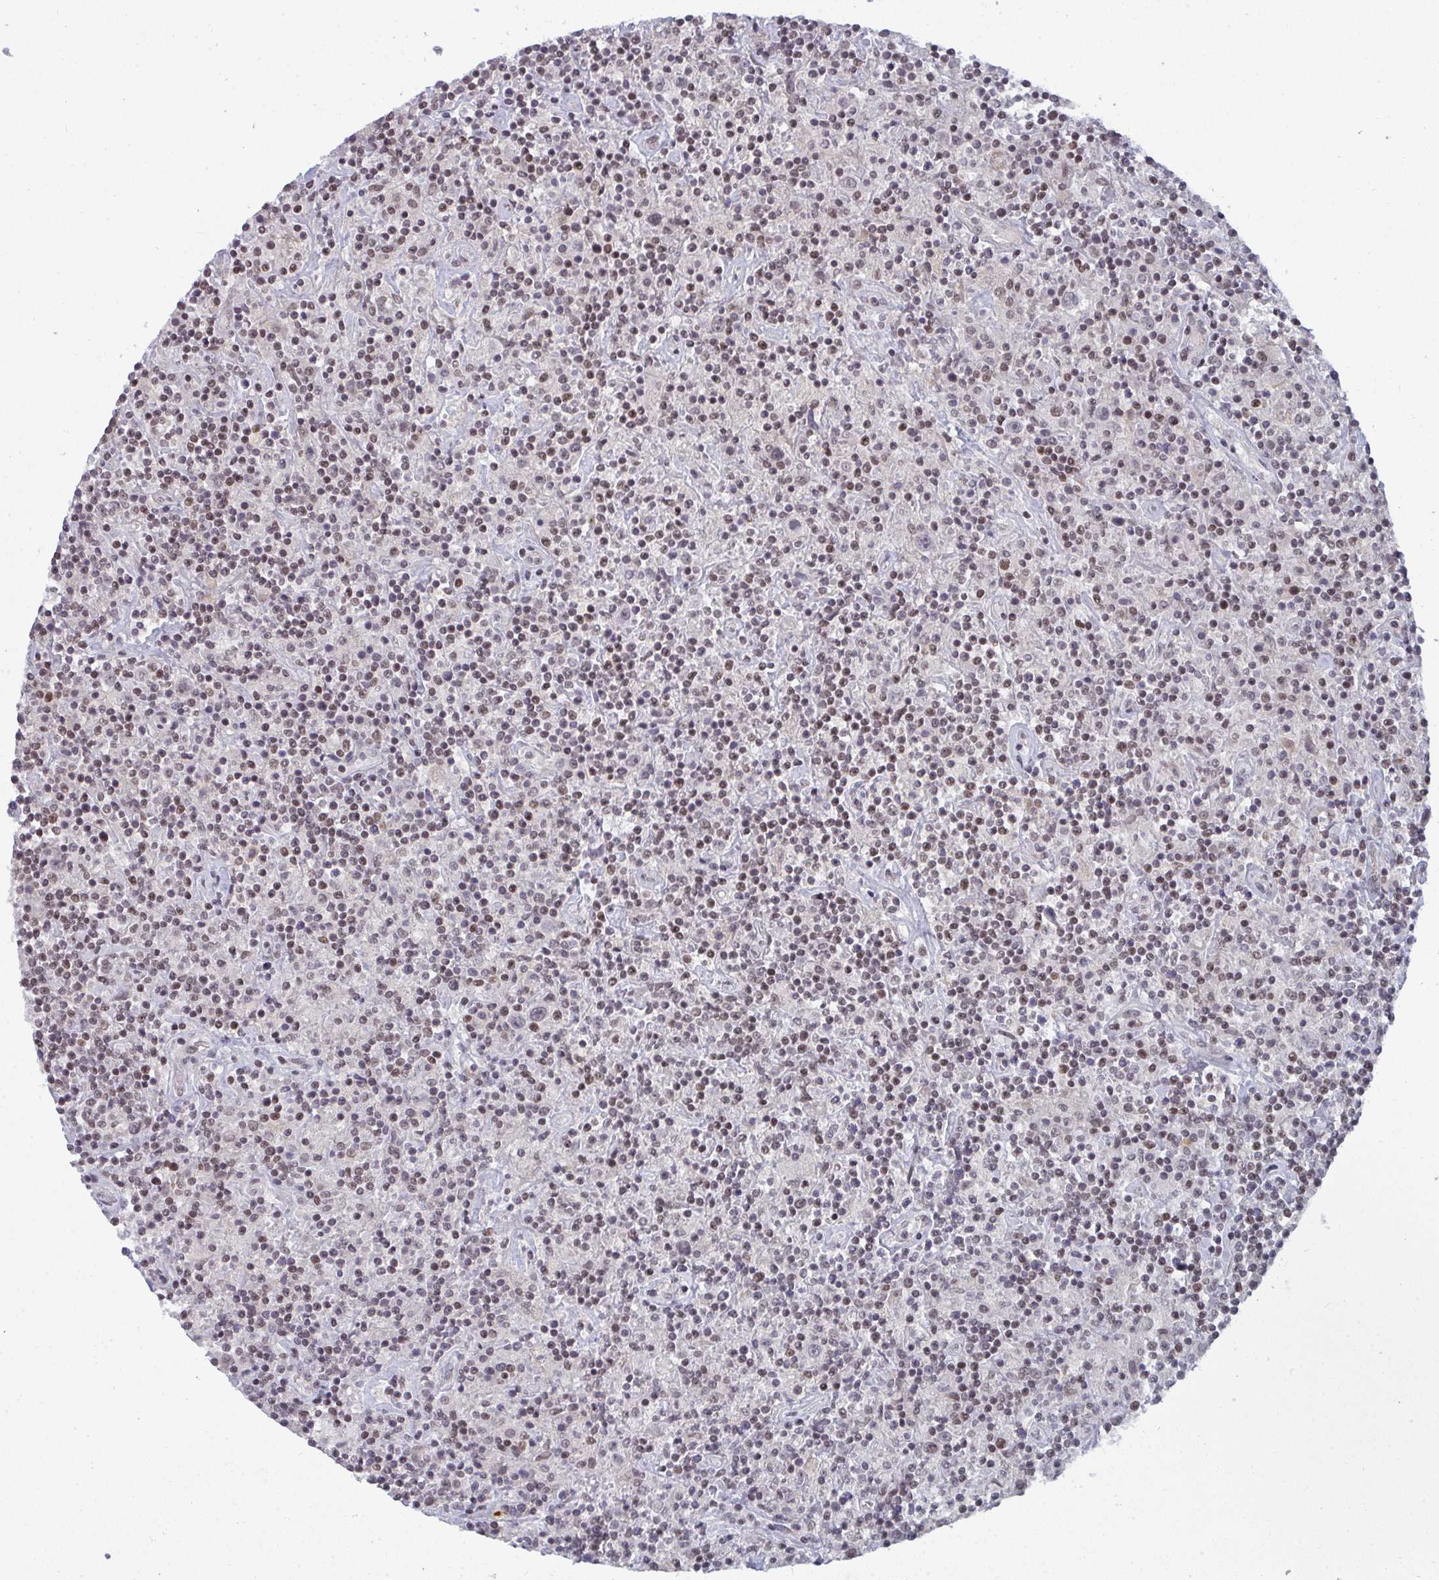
{"staining": {"intensity": "negative", "quantity": "none", "location": "none"}, "tissue": "lymphoma", "cell_type": "Tumor cells", "image_type": "cancer", "snomed": [{"axis": "morphology", "description": "Hodgkin's disease, NOS"}, {"axis": "topography", "description": "Lymph node"}], "caption": "Image shows no protein expression in tumor cells of lymphoma tissue.", "gene": "ATF1", "patient": {"sex": "male", "age": 70}}